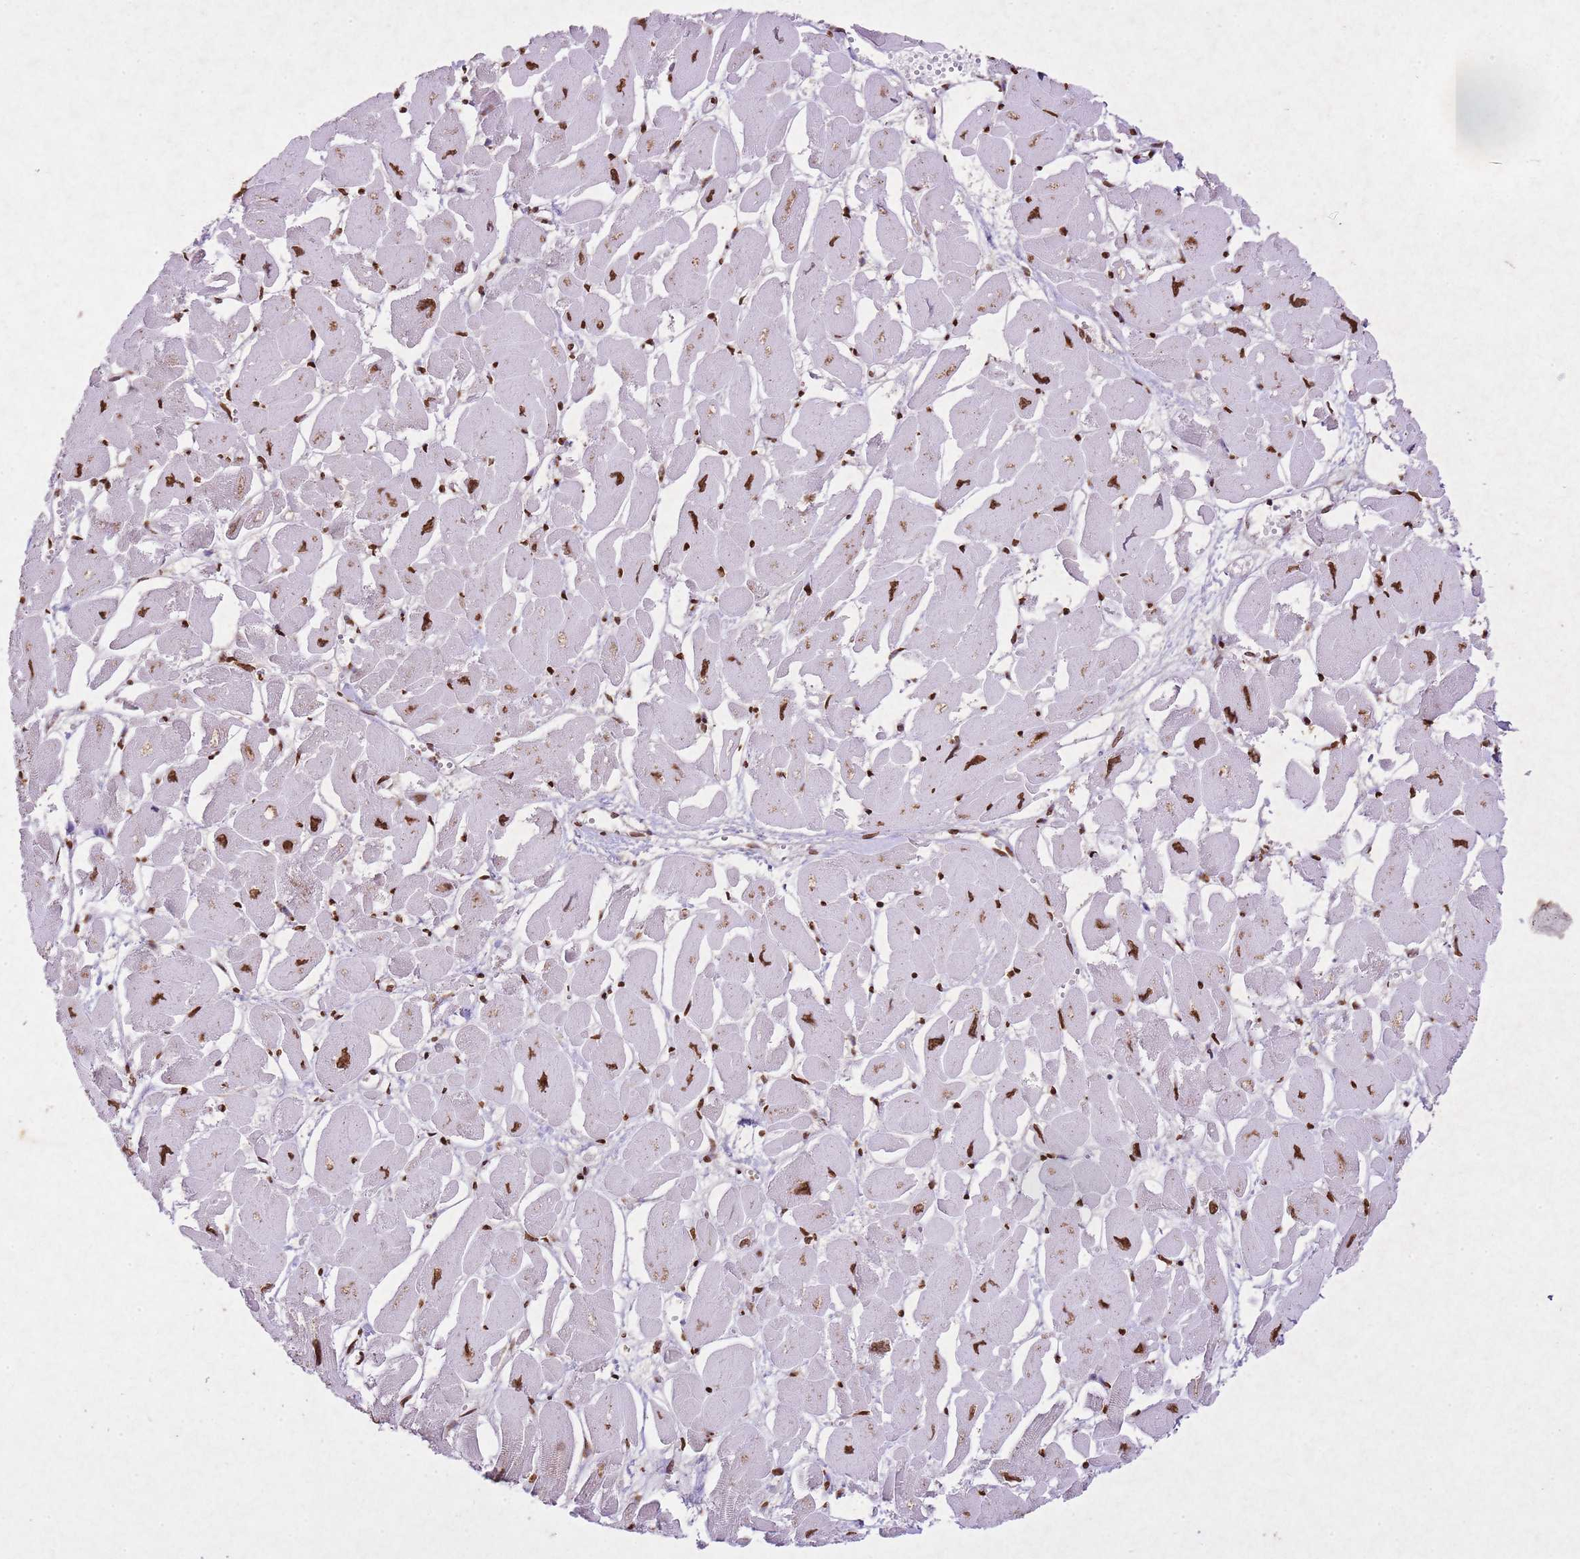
{"staining": {"intensity": "strong", "quantity": ">75%", "location": "nuclear"}, "tissue": "heart muscle", "cell_type": "Cardiomyocytes", "image_type": "normal", "snomed": [{"axis": "morphology", "description": "Normal tissue, NOS"}, {"axis": "topography", "description": "Heart"}], "caption": "Immunohistochemistry of unremarkable heart muscle reveals high levels of strong nuclear expression in approximately >75% of cardiomyocytes. (DAB (3,3'-diaminobenzidine) IHC with brightfield microscopy, high magnification).", "gene": "BMAL1", "patient": {"sex": "male", "age": 54}}